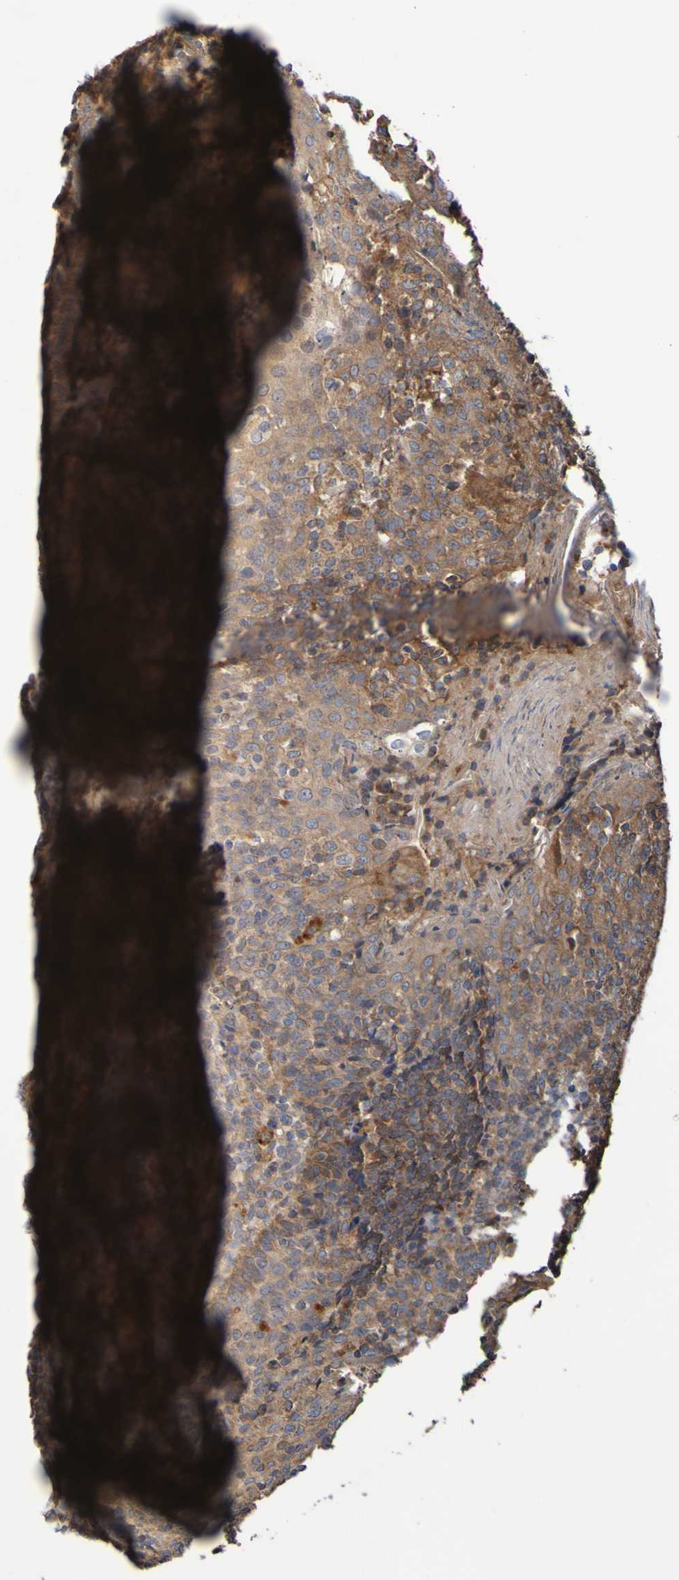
{"staining": {"intensity": "weak", "quantity": "<25%", "location": "cytoplasmic/membranous"}, "tissue": "tonsil", "cell_type": "Germinal center cells", "image_type": "normal", "snomed": [{"axis": "morphology", "description": "Normal tissue, NOS"}, {"axis": "topography", "description": "Tonsil"}], "caption": "IHC of normal tonsil exhibits no staining in germinal center cells. (DAB (3,3'-diaminobenzidine) IHC, high magnification).", "gene": "UCN", "patient": {"sex": "female", "age": 19}}